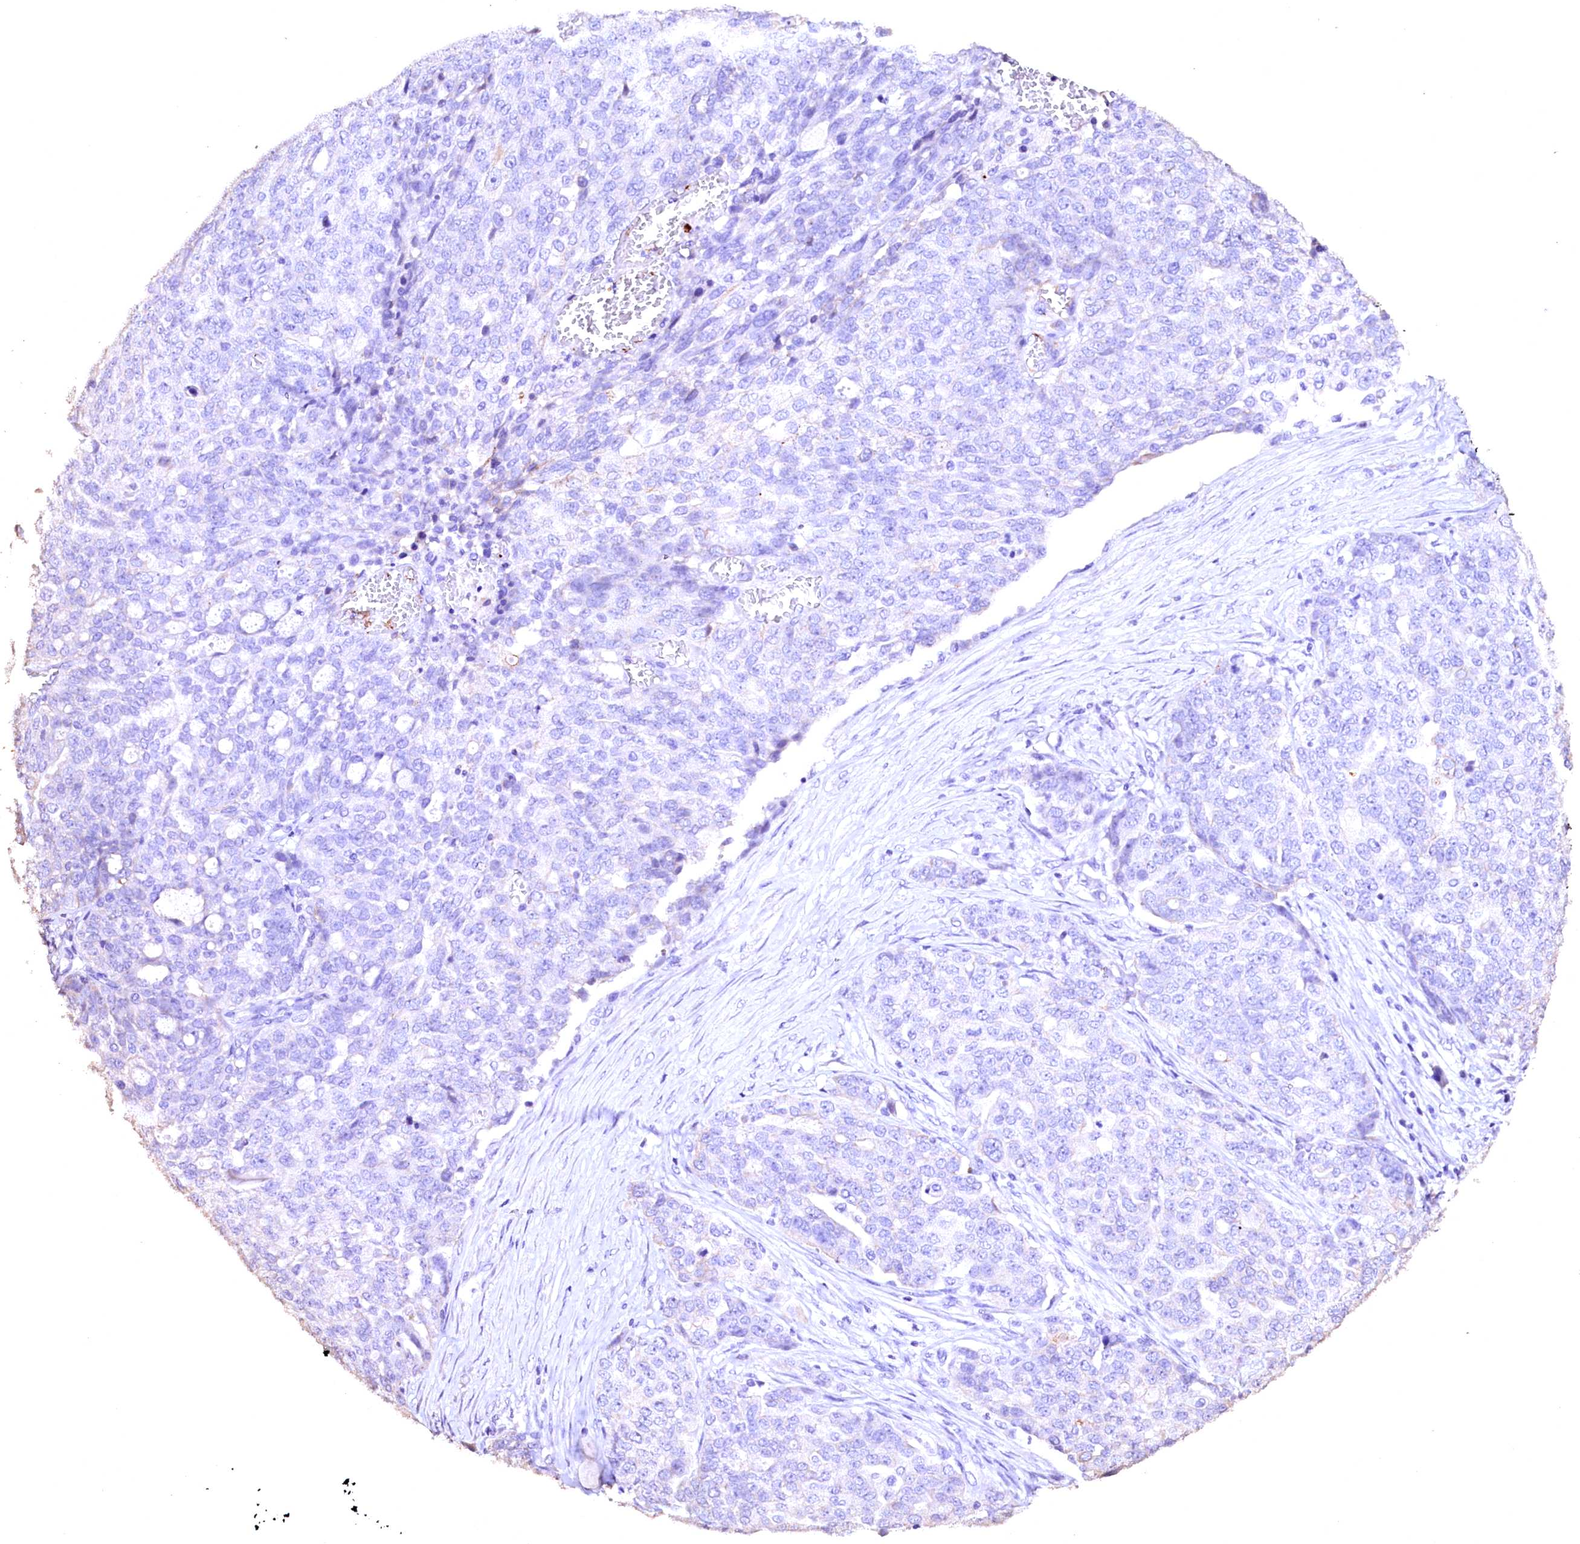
{"staining": {"intensity": "negative", "quantity": "none", "location": "none"}, "tissue": "ovarian cancer", "cell_type": "Tumor cells", "image_type": "cancer", "snomed": [{"axis": "morphology", "description": "Cystadenocarcinoma, serous, NOS"}, {"axis": "topography", "description": "Soft tissue"}, {"axis": "topography", "description": "Ovary"}], "caption": "Human ovarian cancer (serous cystadenocarcinoma) stained for a protein using IHC demonstrates no expression in tumor cells.", "gene": "VPS36", "patient": {"sex": "female", "age": 57}}